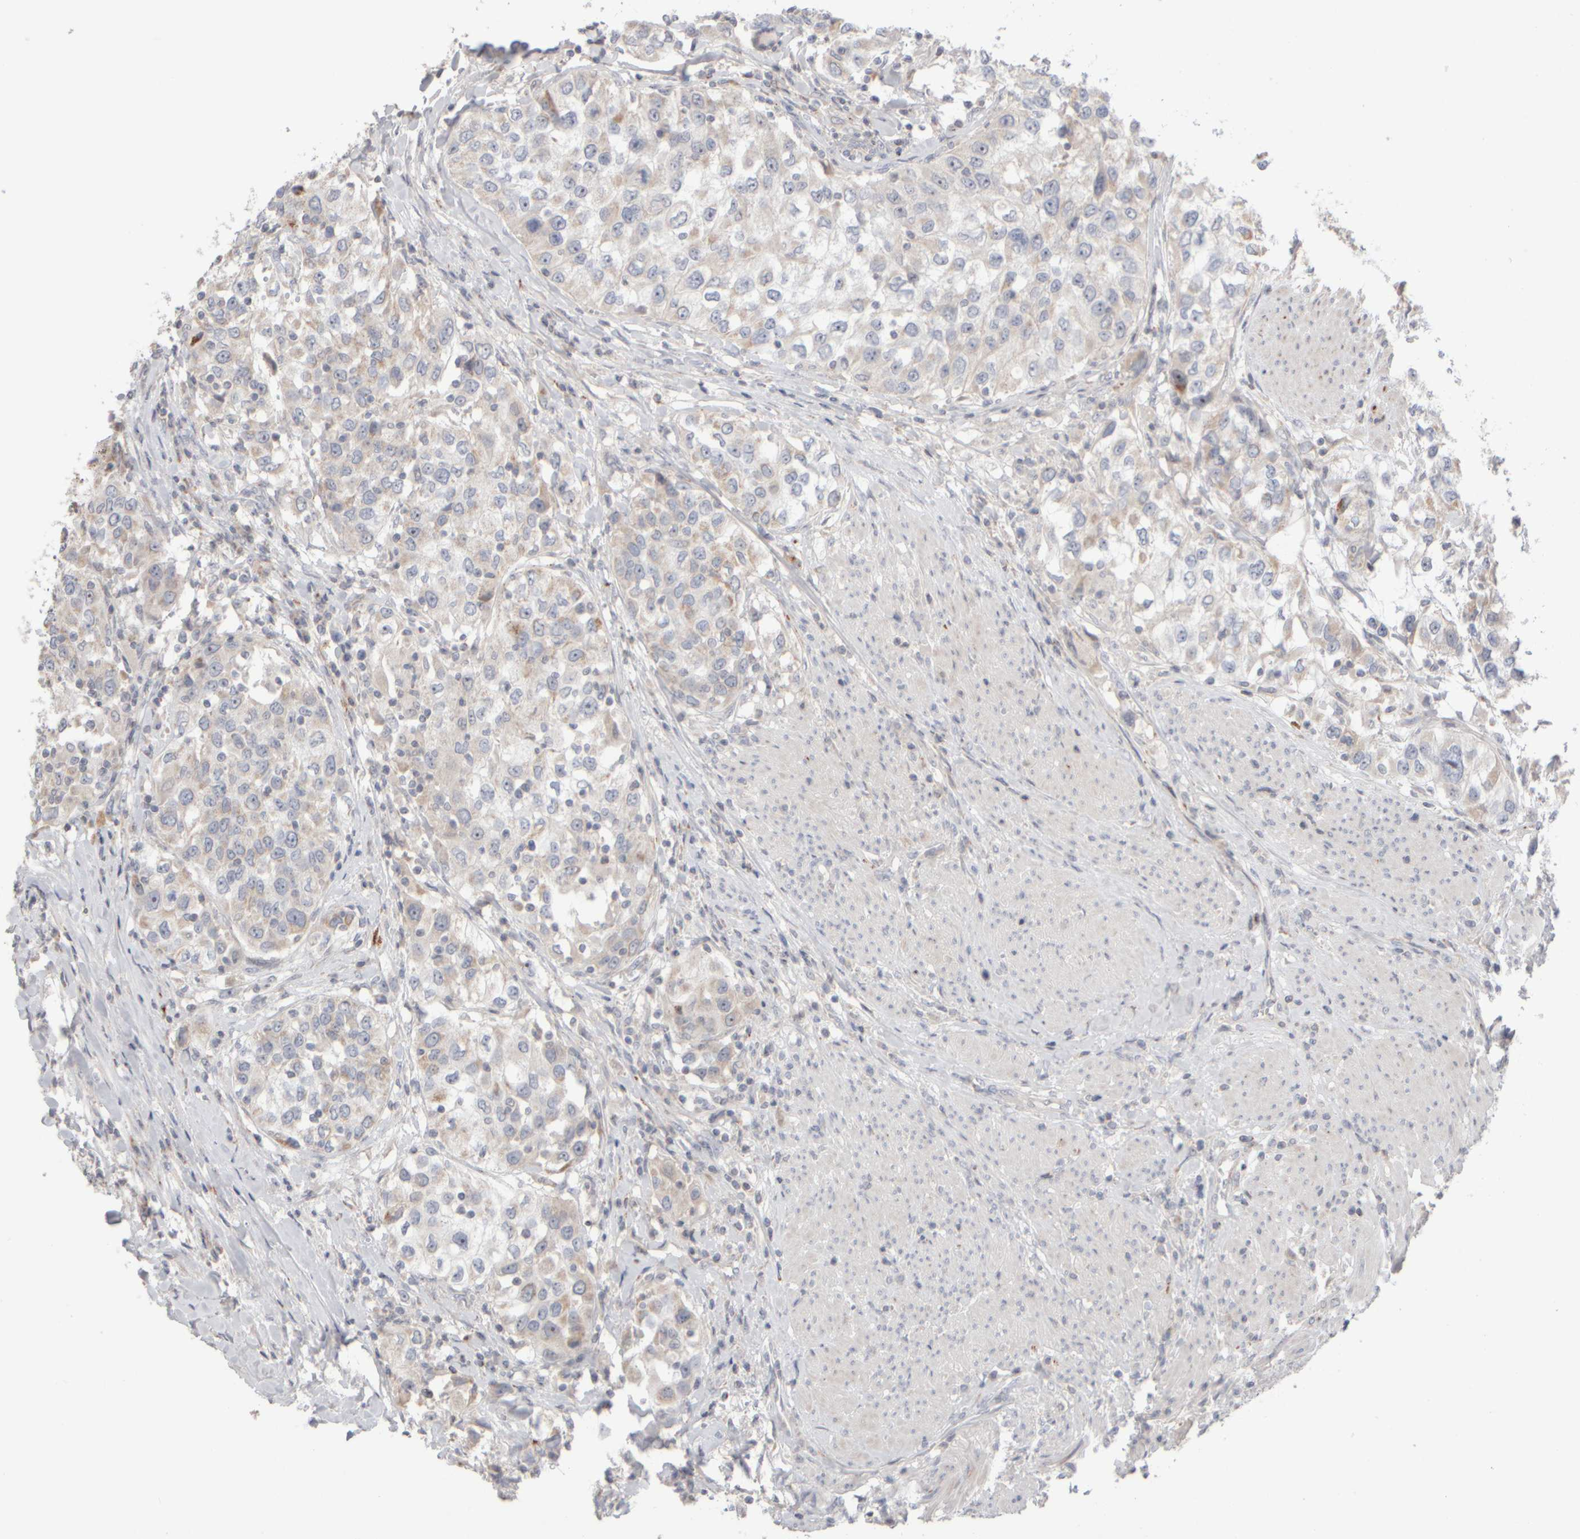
{"staining": {"intensity": "strong", "quantity": "<25%", "location": "cytoplasmic/membranous"}, "tissue": "urothelial cancer", "cell_type": "Tumor cells", "image_type": "cancer", "snomed": [{"axis": "morphology", "description": "Urothelial carcinoma, High grade"}, {"axis": "topography", "description": "Urinary bladder"}], "caption": "An image of urothelial carcinoma (high-grade) stained for a protein reveals strong cytoplasmic/membranous brown staining in tumor cells.", "gene": "CHADL", "patient": {"sex": "female", "age": 80}}